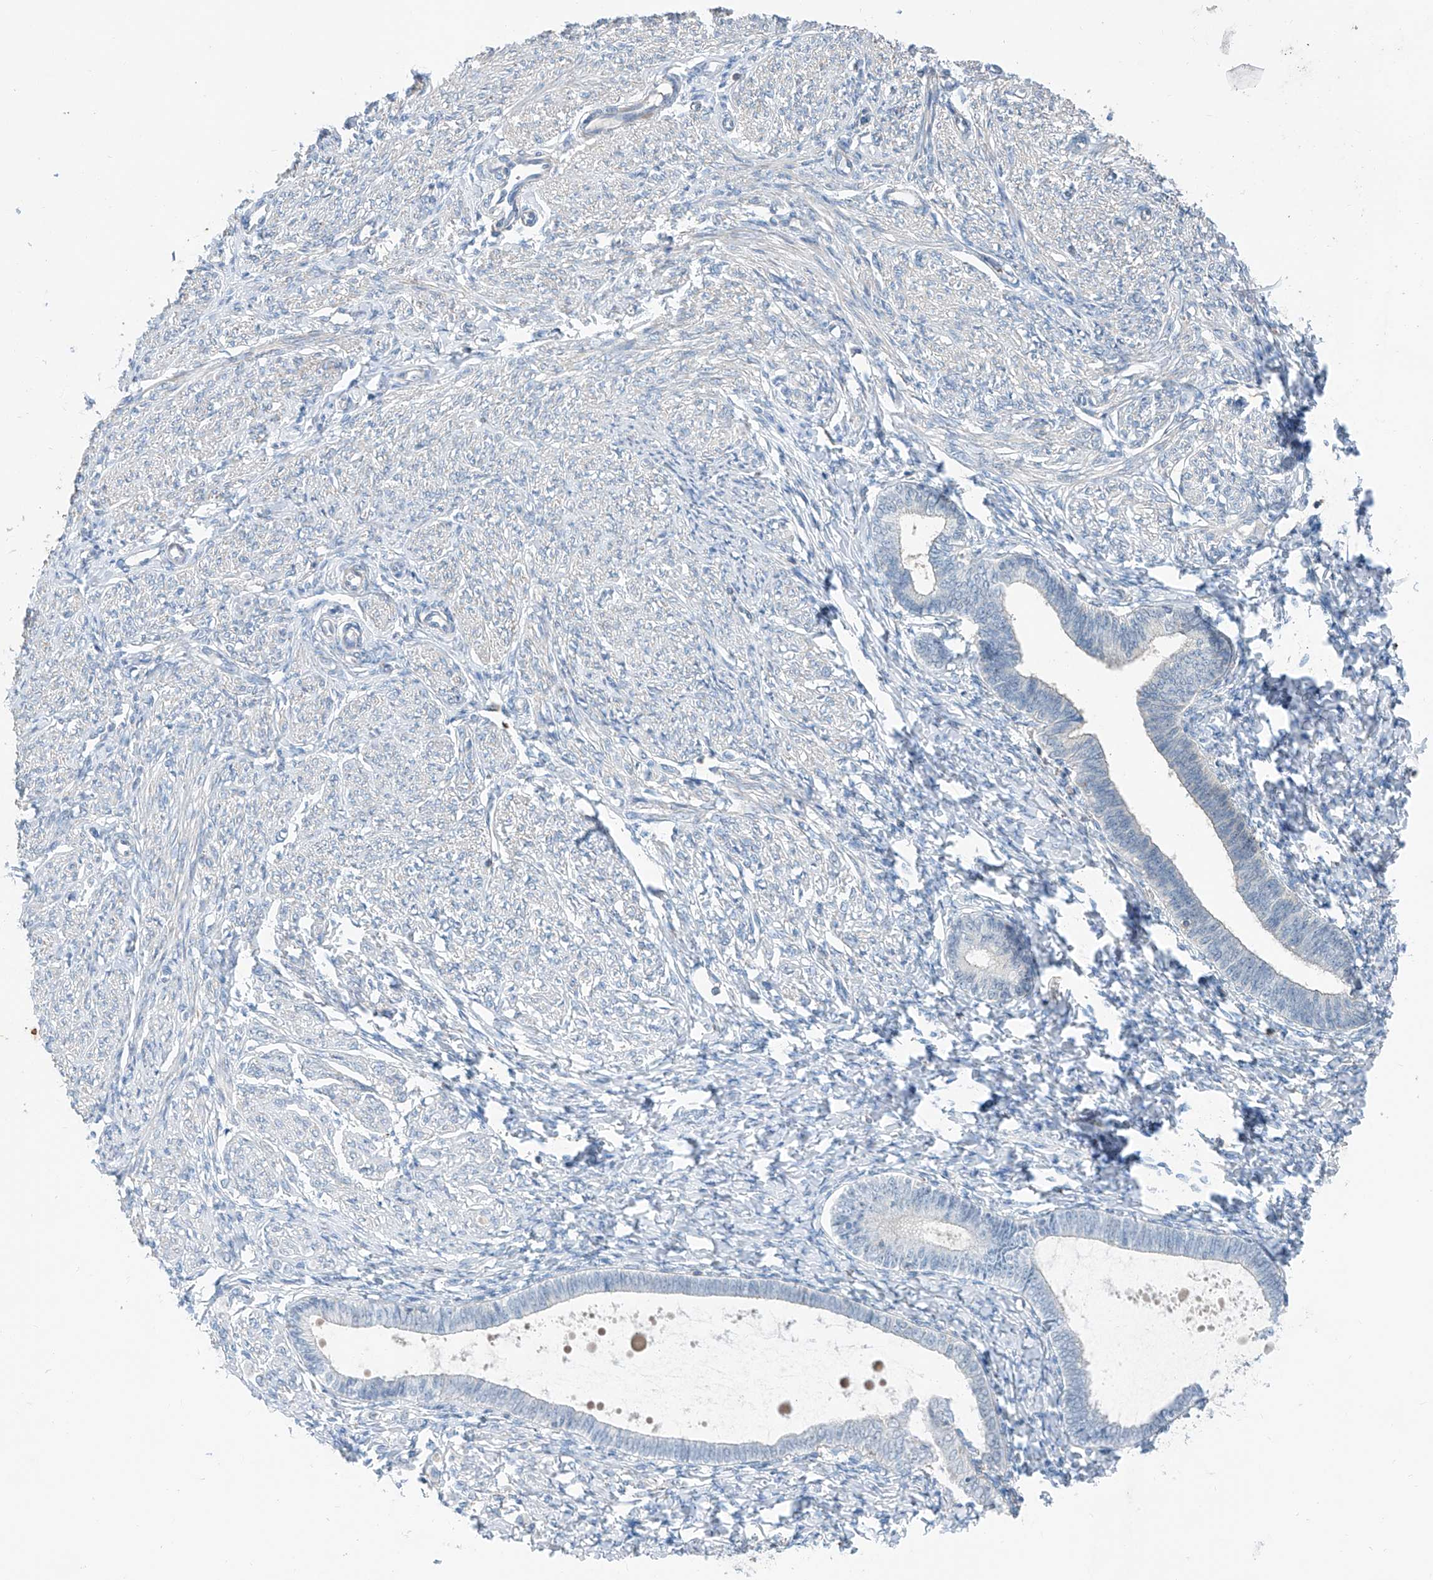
{"staining": {"intensity": "negative", "quantity": "none", "location": "none"}, "tissue": "endometrium", "cell_type": "Cells in endometrial stroma", "image_type": "normal", "snomed": [{"axis": "morphology", "description": "Normal tissue, NOS"}, {"axis": "topography", "description": "Endometrium"}], "caption": "A photomicrograph of endometrium stained for a protein exhibits no brown staining in cells in endometrial stroma. (Immunohistochemistry, brightfield microscopy, high magnification).", "gene": "ANKRD34A", "patient": {"sex": "female", "age": 72}}